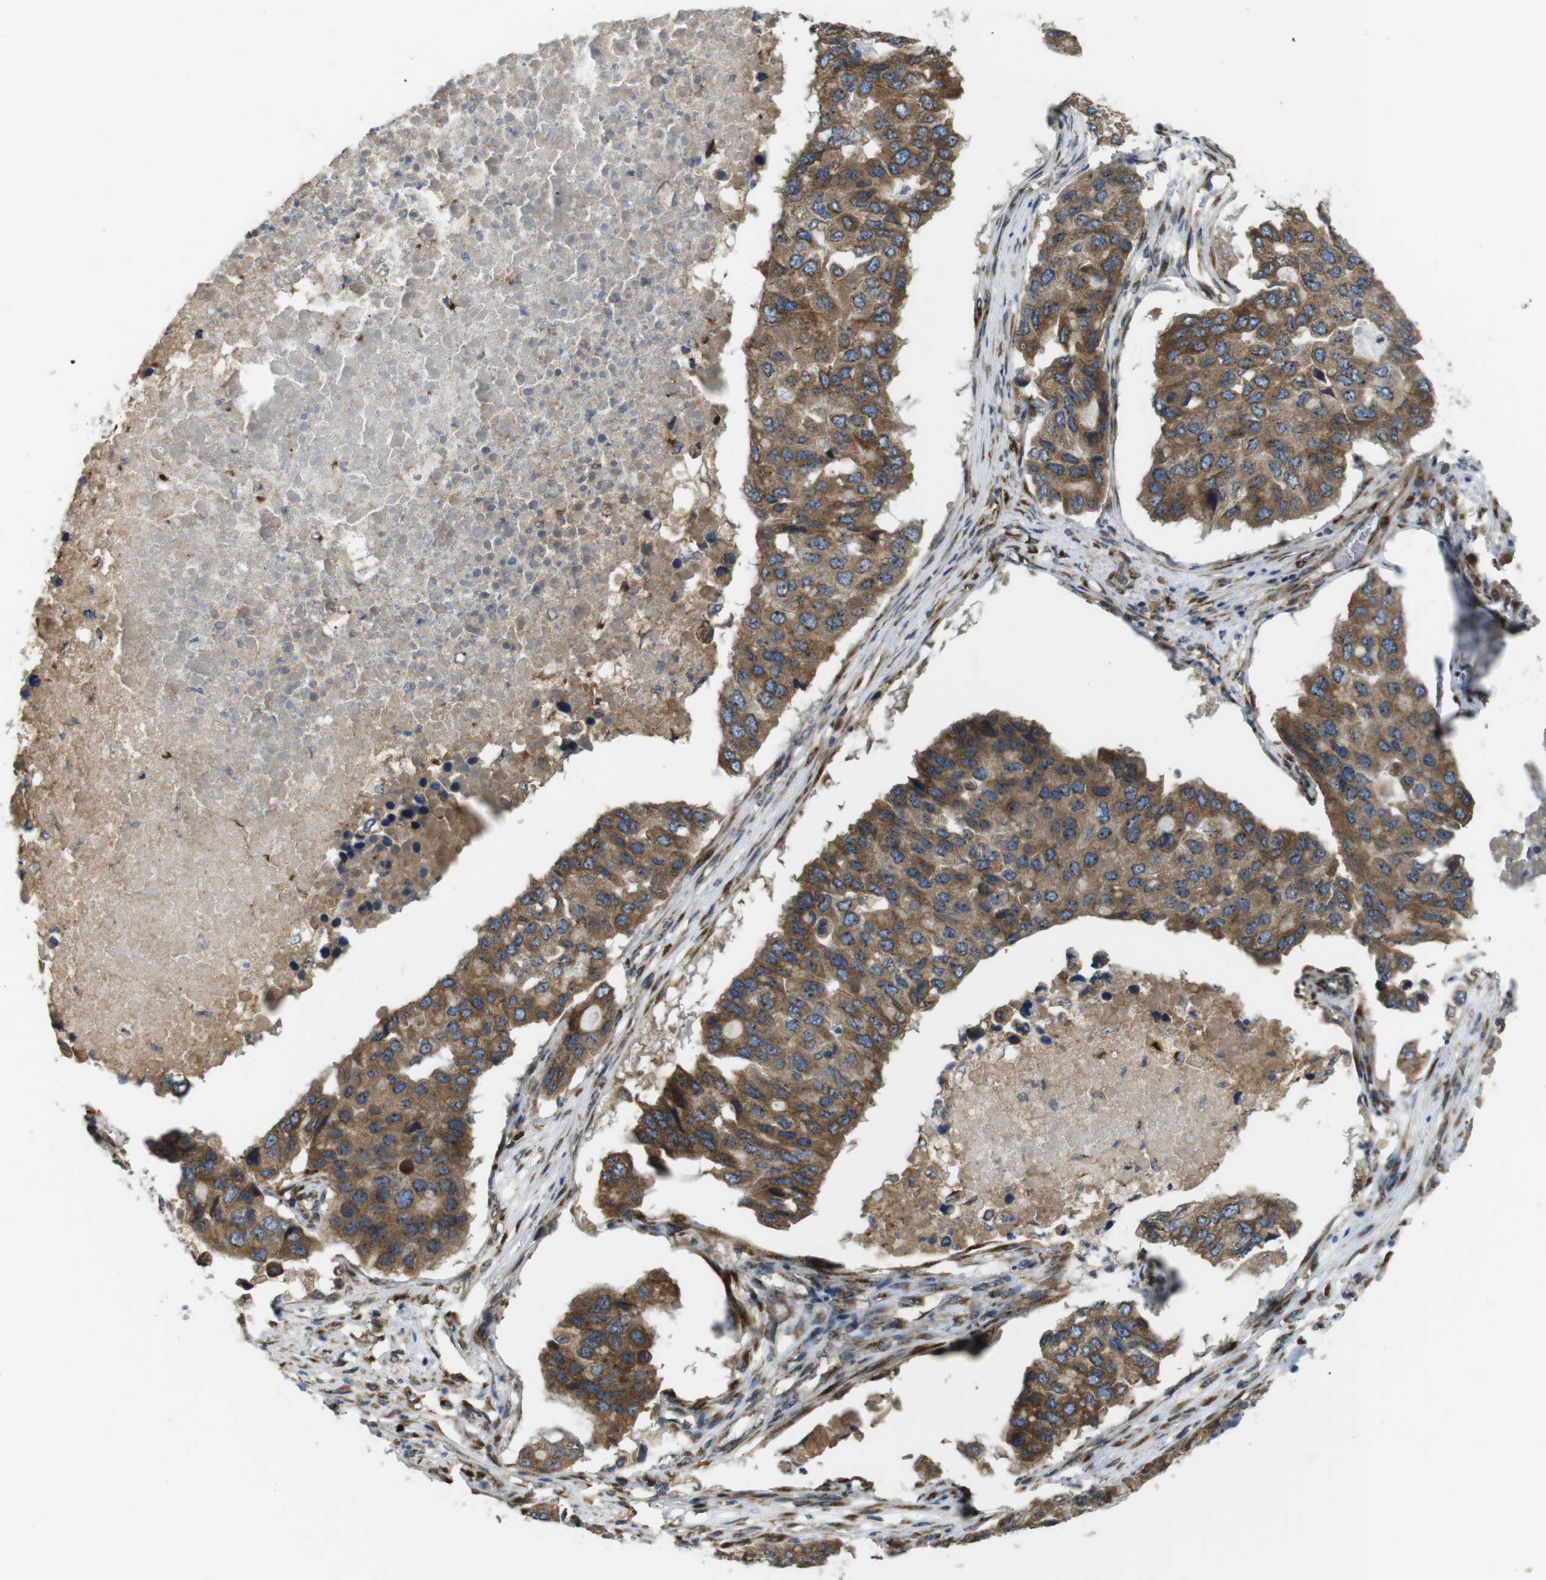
{"staining": {"intensity": "moderate", "quantity": ">75%", "location": "cytoplasmic/membranous"}, "tissue": "pancreatic cancer", "cell_type": "Tumor cells", "image_type": "cancer", "snomed": [{"axis": "morphology", "description": "Adenocarcinoma, NOS"}, {"axis": "topography", "description": "Pancreas"}], "caption": "An image of pancreatic cancer stained for a protein exhibits moderate cytoplasmic/membranous brown staining in tumor cells. The protein is shown in brown color, while the nuclei are stained blue.", "gene": "TMEM143", "patient": {"sex": "male", "age": 50}}